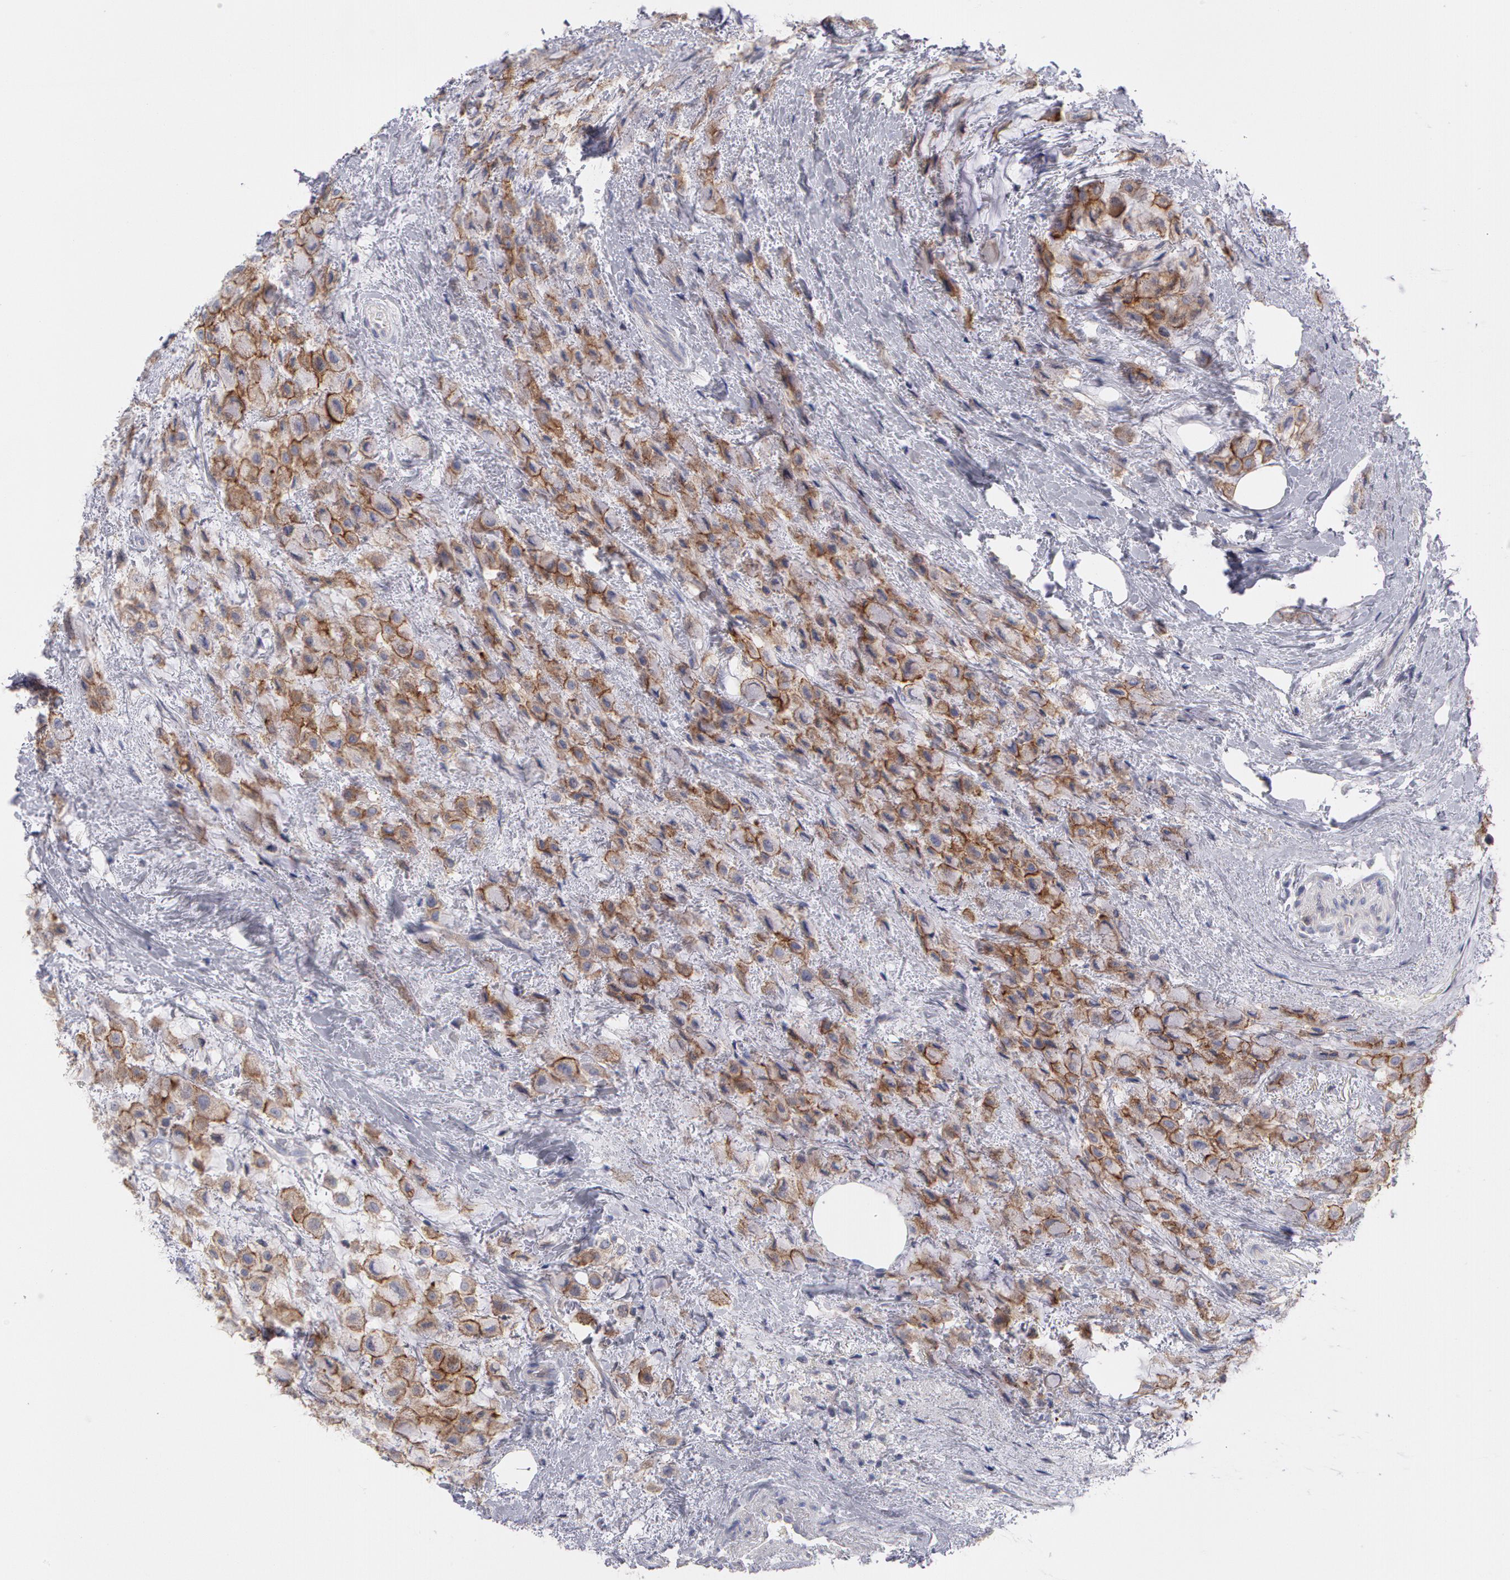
{"staining": {"intensity": "moderate", "quantity": ">75%", "location": "cytoplasmic/membranous"}, "tissue": "breast cancer", "cell_type": "Tumor cells", "image_type": "cancer", "snomed": [{"axis": "morphology", "description": "Lobular carcinoma"}, {"axis": "topography", "description": "Breast"}], "caption": "Human breast cancer (lobular carcinoma) stained with a brown dye demonstrates moderate cytoplasmic/membranous positive positivity in approximately >75% of tumor cells.", "gene": "ERBB2", "patient": {"sex": "female", "age": 85}}